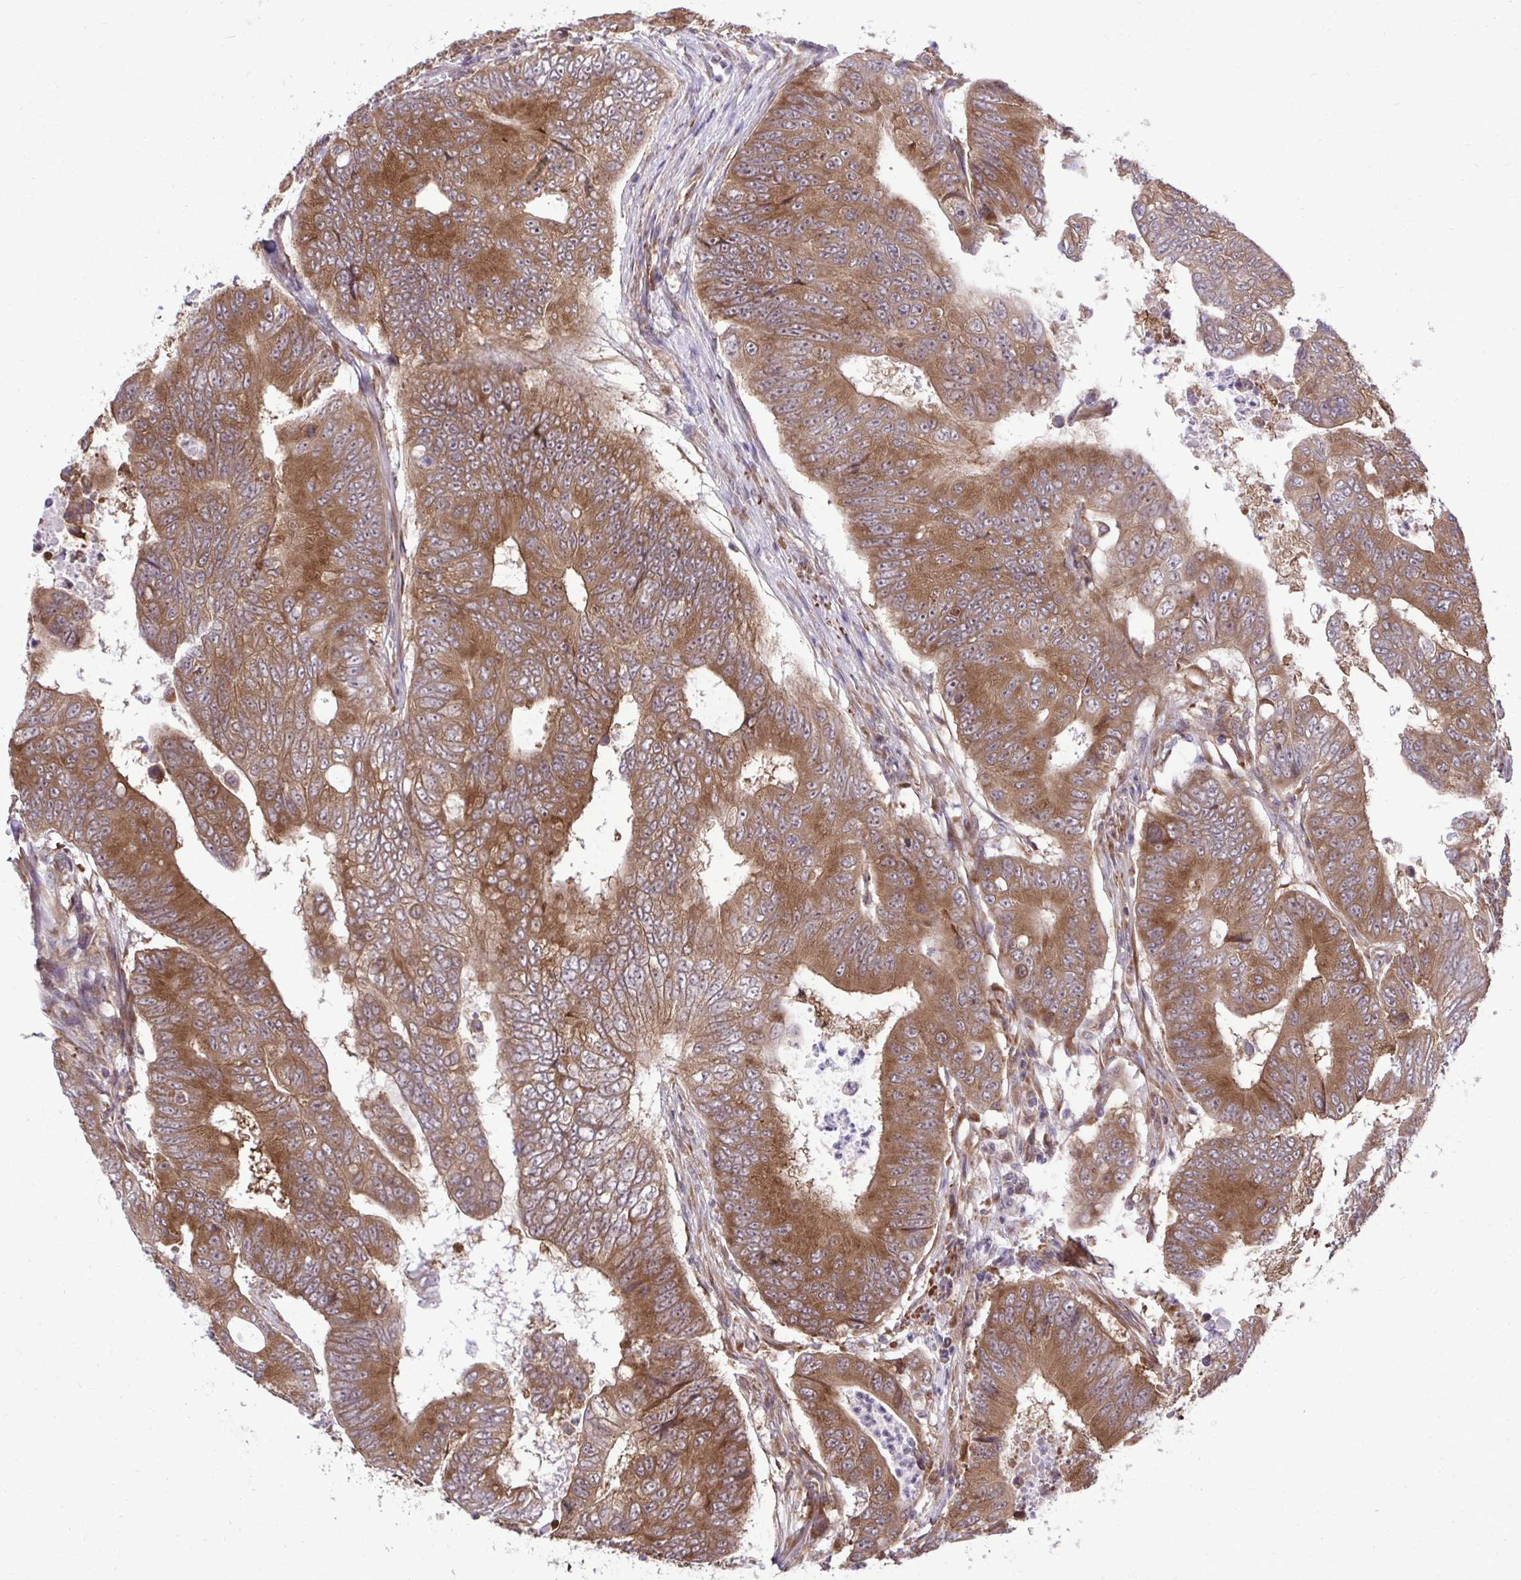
{"staining": {"intensity": "strong", "quantity": ">75%", "location": "cytoplasmic/membranous"}, "tissue": "colorectal cancer", "cell_type": "Tumor cells", "image_type": "cancer", "snomed": [{"axis": "morphology", "description": "Adenocarcinoma, NOS"}, {"axis": "topography", "description": "Colon"}], "caption": "Immunohistochemistry micrograph of neoplastic tissue: colorectal cancer stained using IHC exhibits high levels of strong protein expression localized specifically in the cytoplasmic/membranous of tumor cells, appearing as a cytoplasmic/membranous brown color.", "gene": "RPS15", "patient": {"sex": "female", "age": 48}}